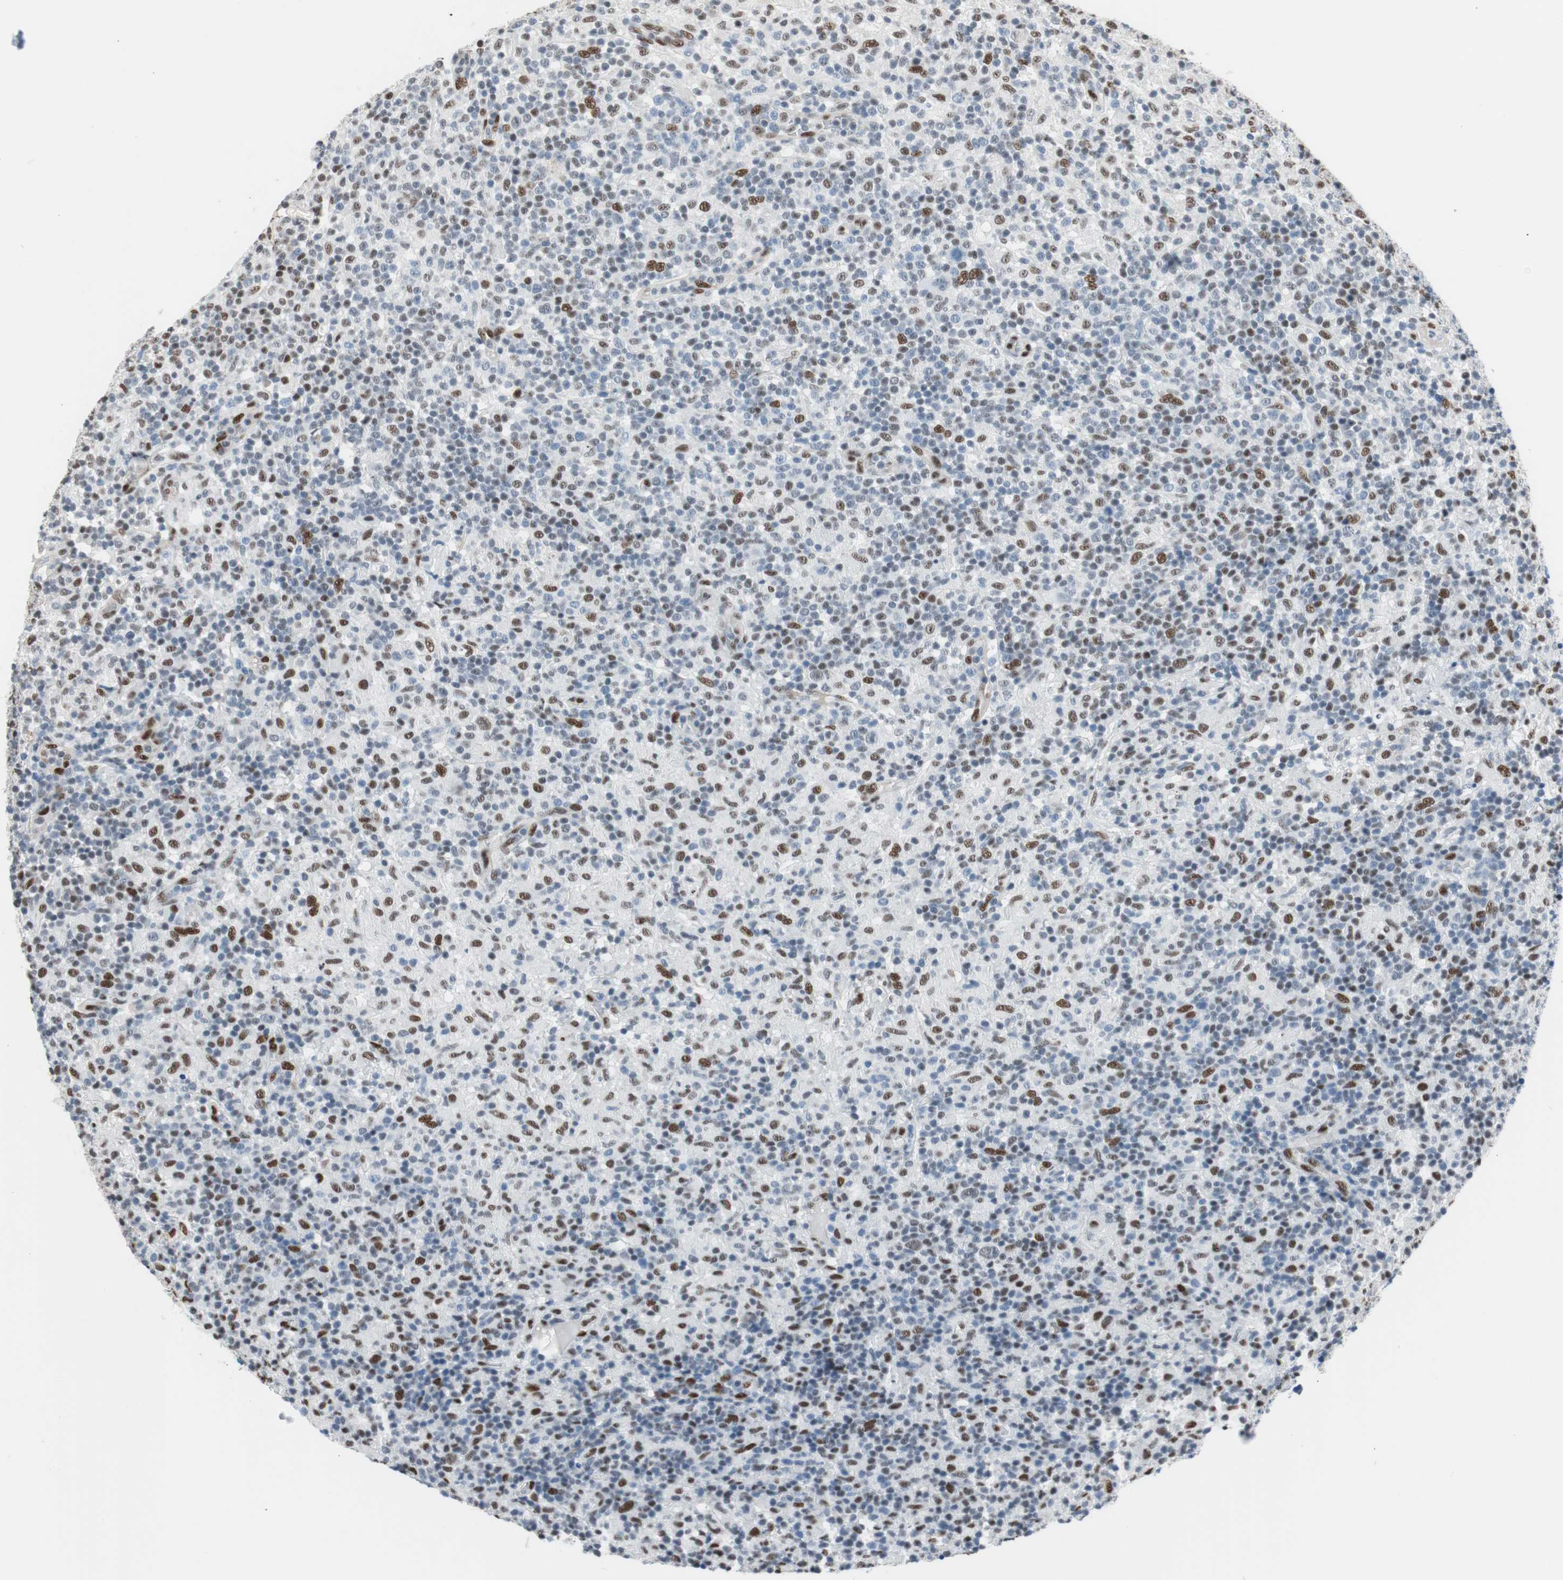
{"staining": {"intensity": "moderate", "quantity": "25%-75%", "location": "nuclear"}, "tissue": "lymphoma", "cell_type": "Tumor cells", "image_type": "cancer", "snomed": [{"axis": "morphology", "description": "Hodgkin's disease, NOS"}, {"axis": "topography", "description": "Lymph node"}], "caption": "An IHC photomicrograph of neoplastic tissue is shown. Protein staining in brown labels moderate nuclear positivity in Hodgkin's disease within tumor cells.", "gene": "PML", "patient": {"sex": "male", "age": 70}}